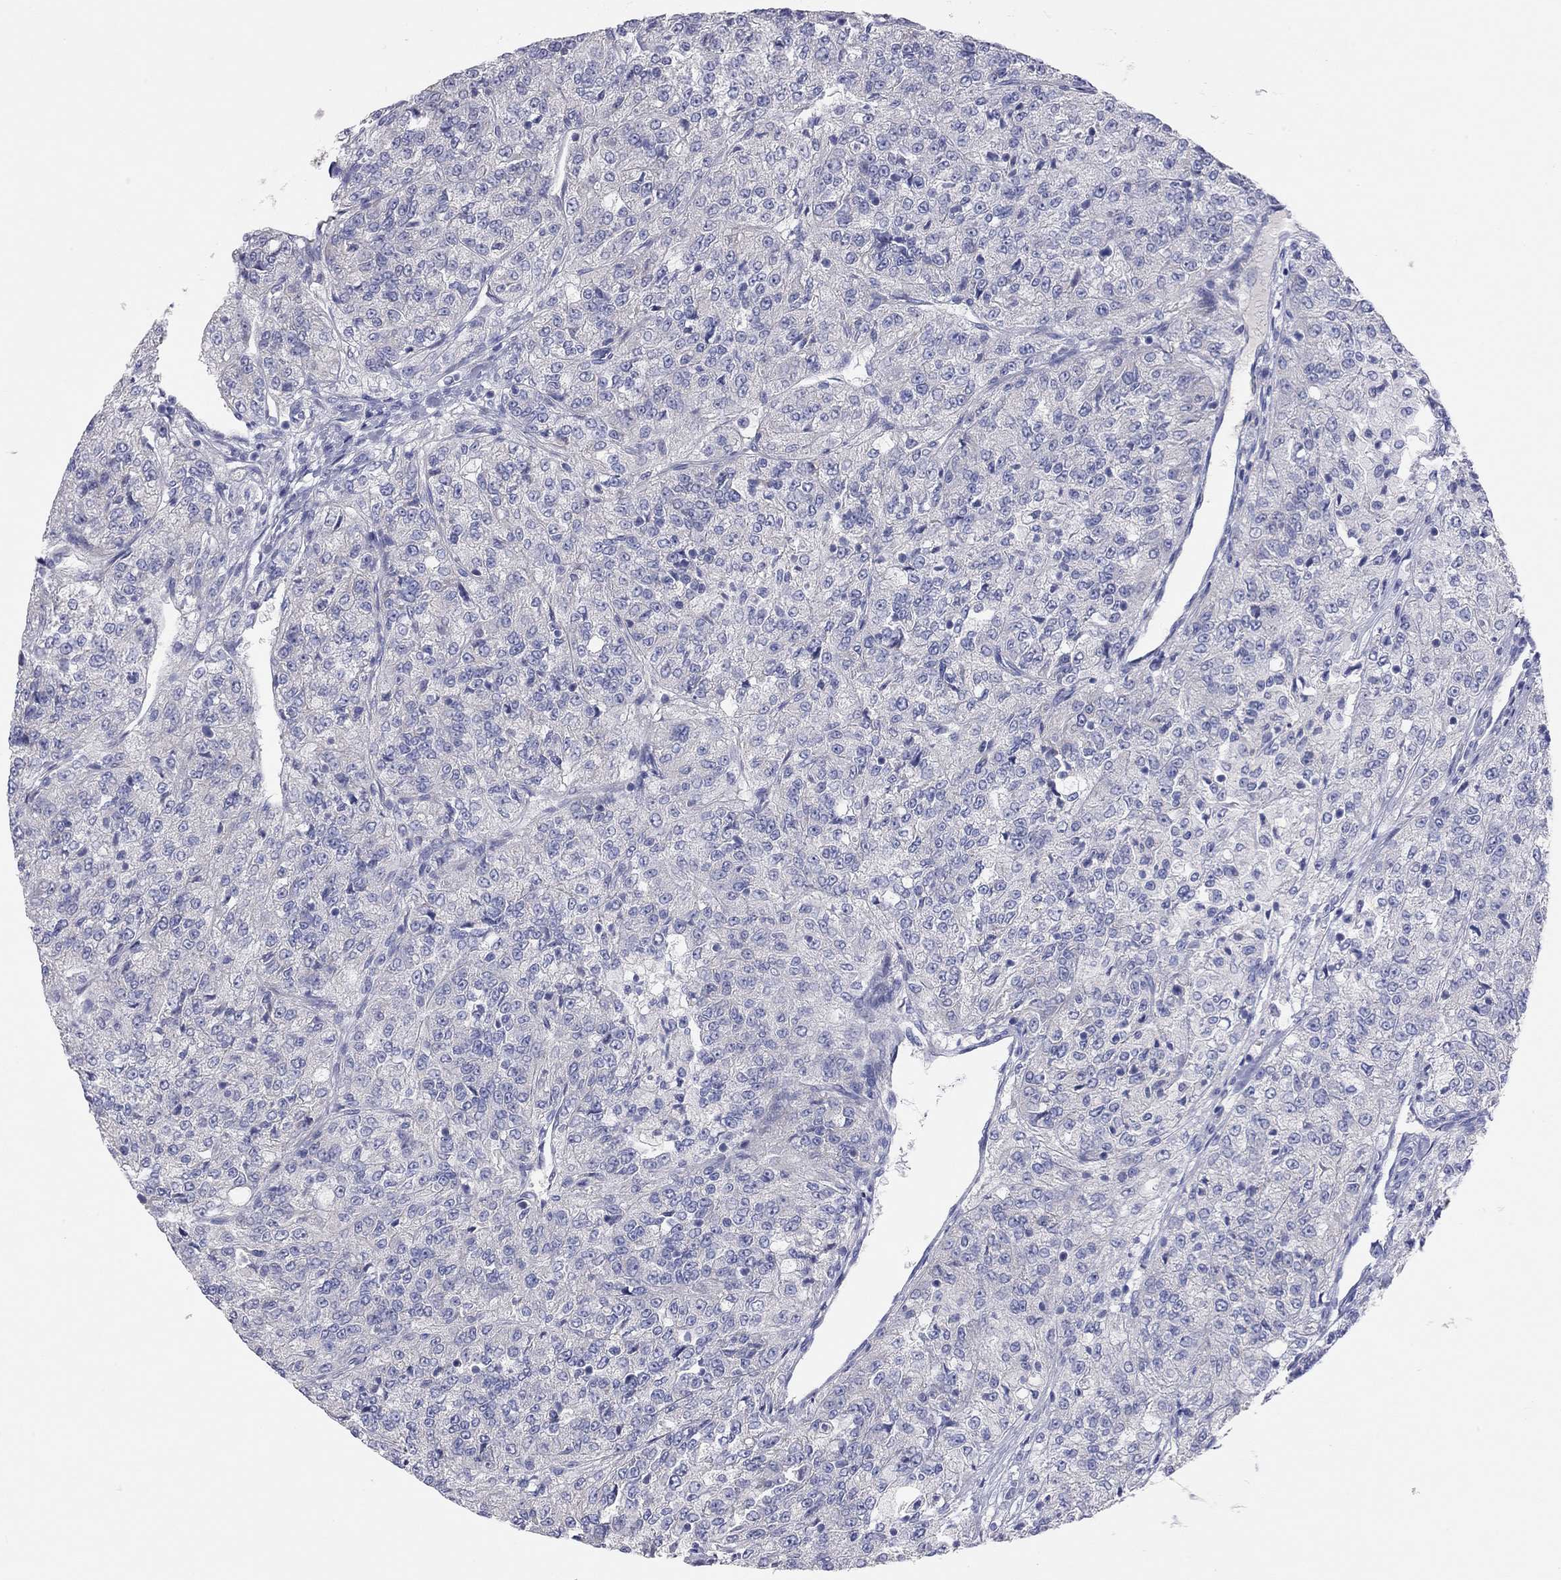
{"staining": {"intensity": "negative", "quantity": "none", "location": "none"}, "tissue": "renal cancer", "cell_type": "Tumor cells", "image_type": "cancer", "snomed": [{"axis": "morphology", "description": "Adenocarcinoma, NOS"}, {"axis": "topography", "description": "Kidney"}], "caption": "Immunohistochemistry of renal adenocarcinoma exhibits no staining in tumor cells.", "gene": "KCNB1", "patient": {"sex": "female", "age": 63}}